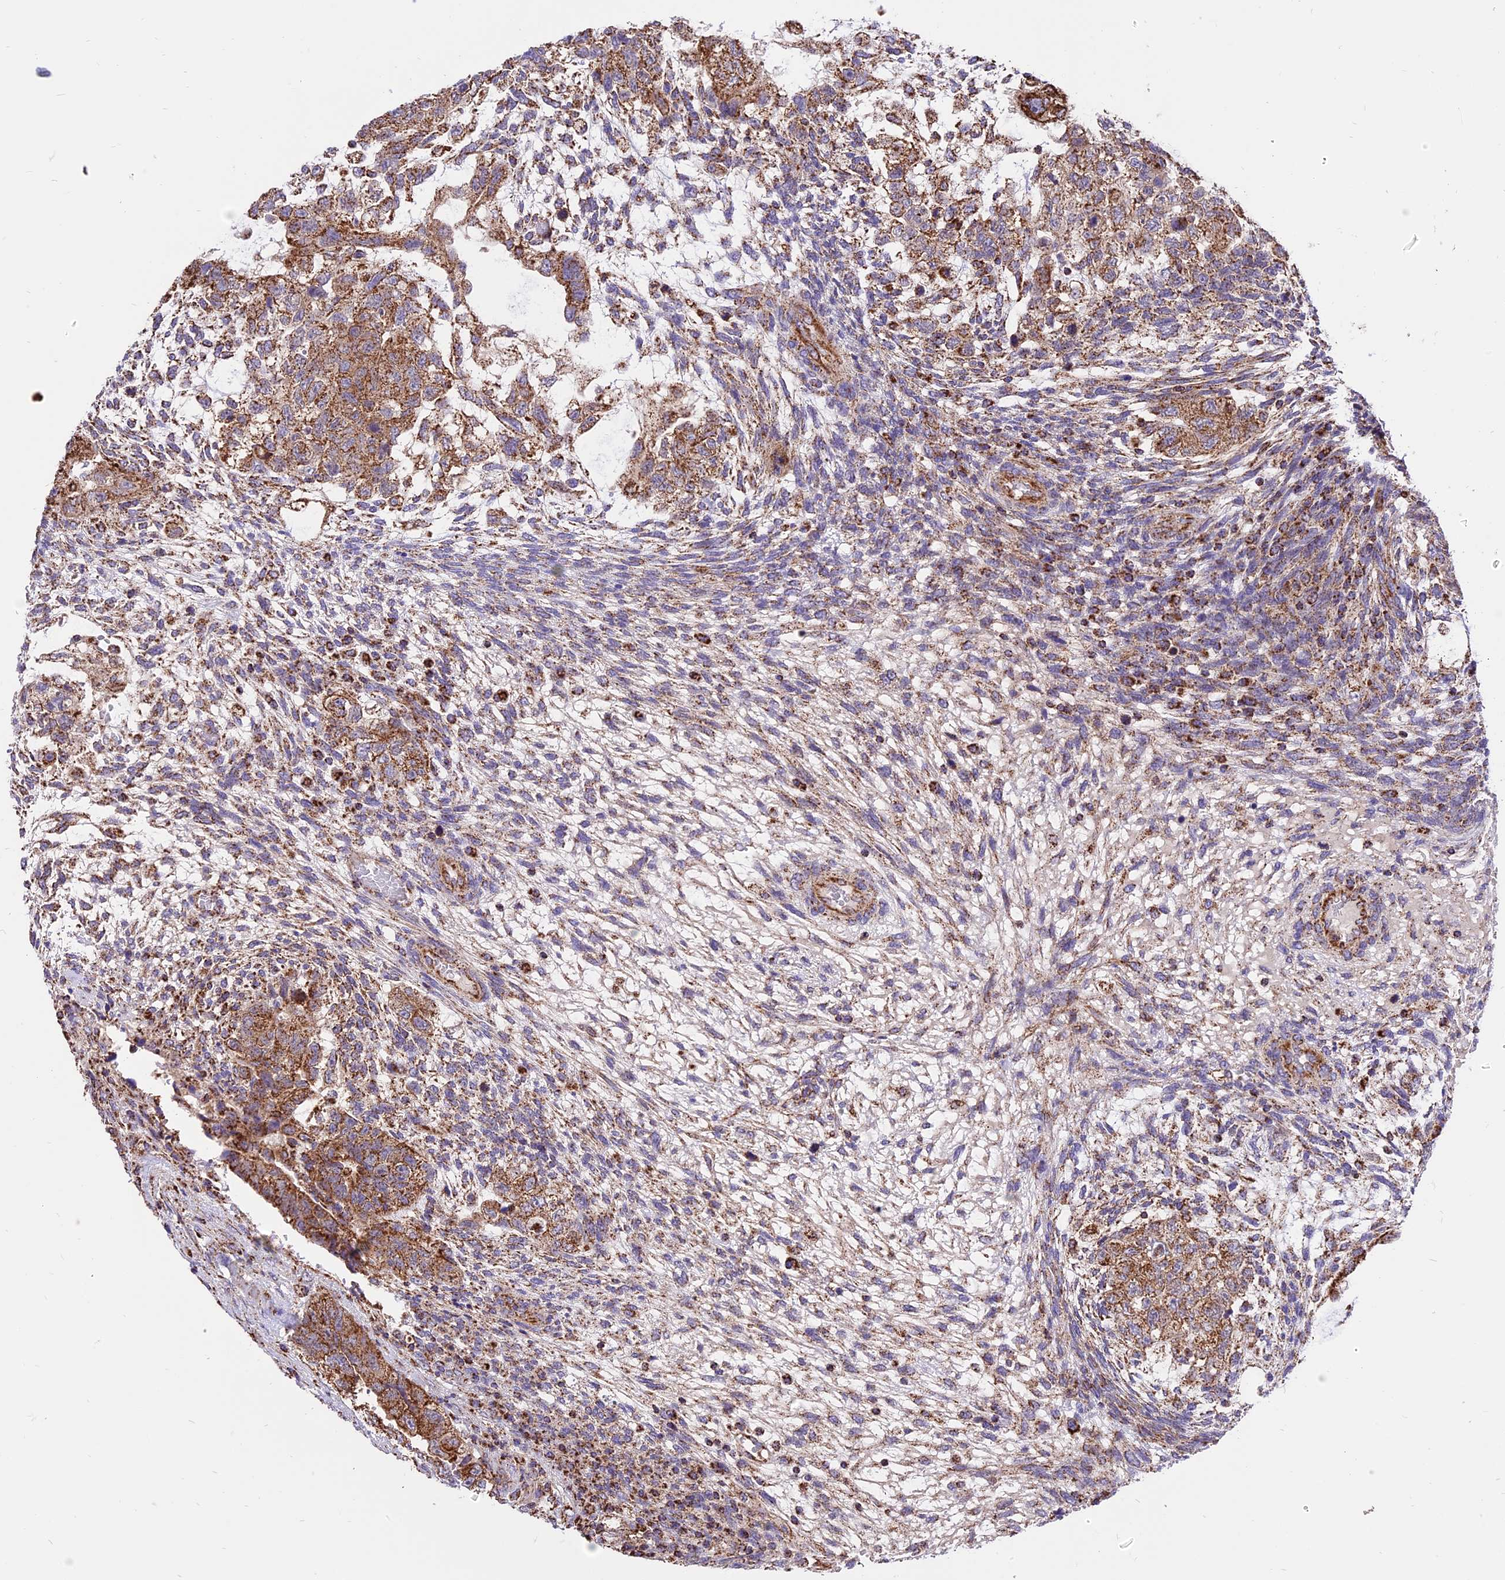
{"staining": {"intensity": "moderate", "quantity": ">75%", "location": "cytoplasmic/membranous"}, "tissue": "testis cancer", "cell_type": "Tumor cells", "image_type": "cancer", "snomed": [{"axis": "morphology", "description": "Normal tissue, NOS"}, {"axis": "morphology", "description": "Carcinoma, Embryonal, NOS"}, {"axis": "topography", "description": "Testis"}], "caption": "This histopathology image displays immunohistochemistry (IHC) staining of human testis cancer (embryonal carcinoma), with medium moderate cytoplasmic/membranous expression in about >75% of tumor cells.", "gene": "TTC4", "patient": {"sex": "male", "age": 36}}